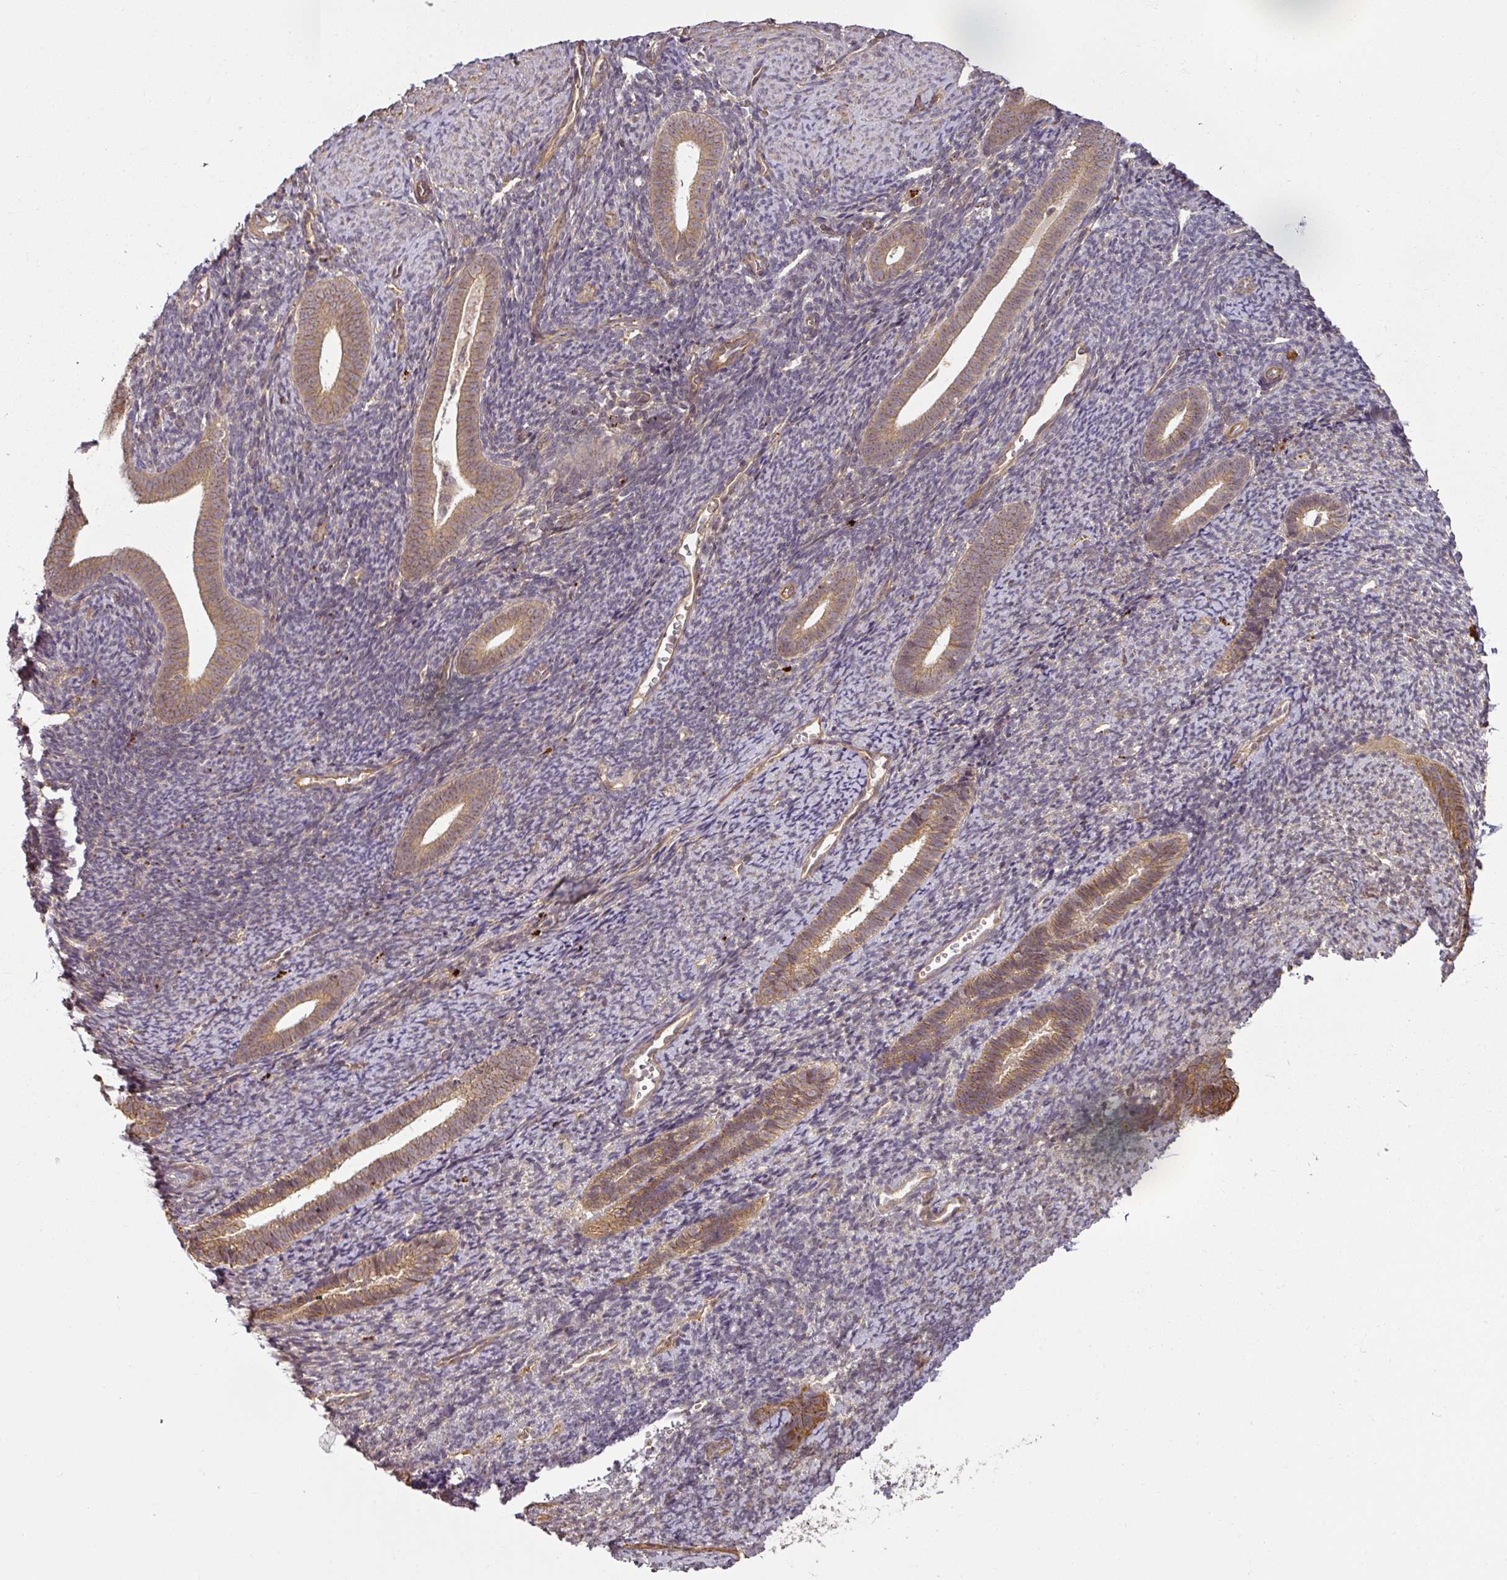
{"staining": {"intensity": "weak", "quantity": "<25%", "location": "cytoplasmic/membranous"}, "tissue": "endometrium", "cell_type": "Cells in endometrial stroma", "image_type": "normal", "snomed": [{"axis": "morphology", "description": "Normal tissue, NOS"}, {"axis": "topography", "description": "Endometrium"}], "caption": "IHC micrograph of normal endometrium stained for a protein (brown), which reveals no staining in cells in endometrial stroma.", "gene": "DIMT1", "patient": {"sex": "female", "age": 39}}